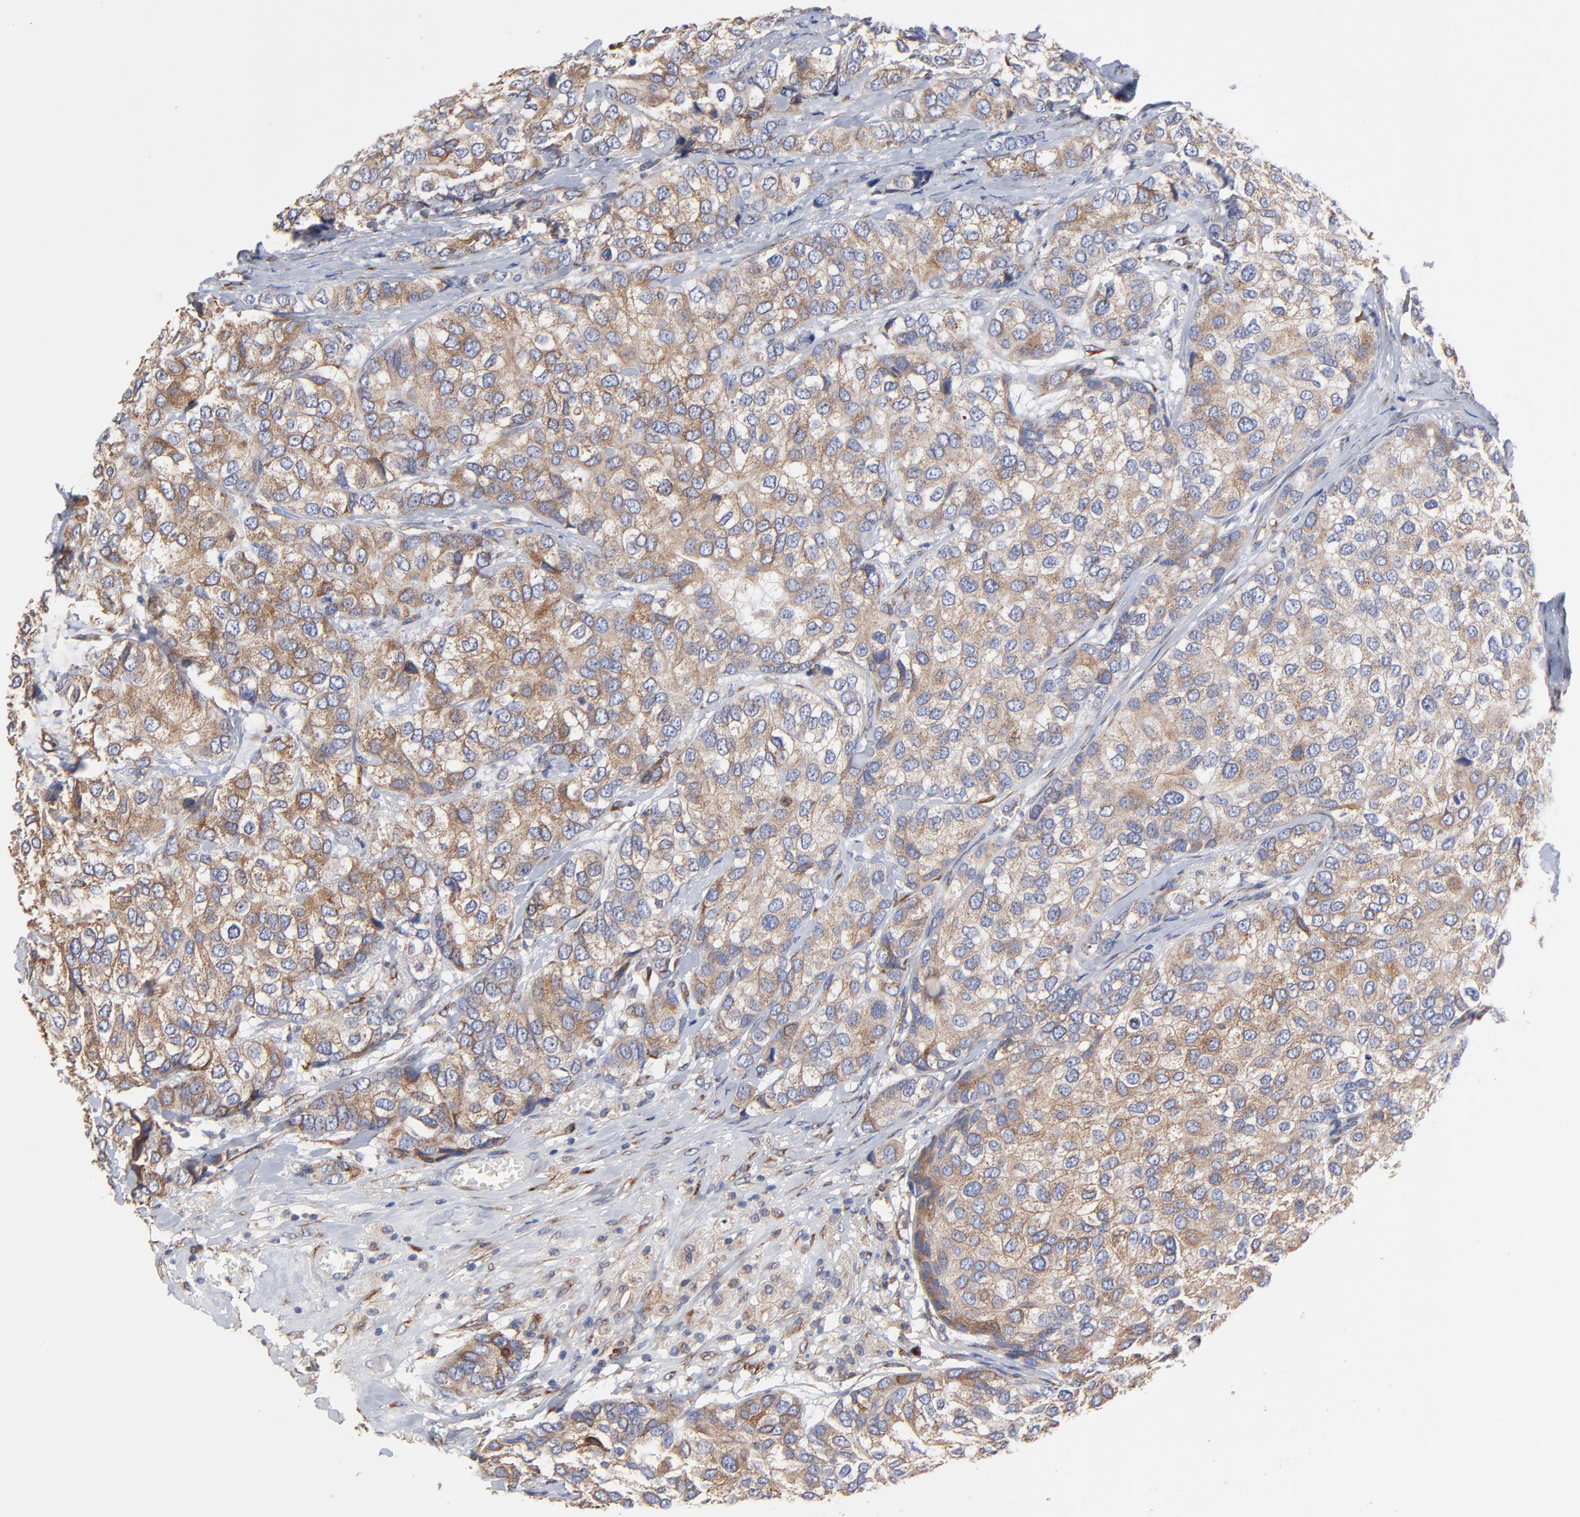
{"staining": {"intensity": "weak", "quantity": ">75%", "location": "cytoplasmic/membranous"}, "tissue": "breast cancer", "cell_type": "Tumor cells", "image_type": "cancer", "snomed": [{"axis": "morphology", "description": "Duct carcinoma"}, {"axis": "topography", "description": "Breast"}], "caption": "An image of human breast cancer (intraductal carcinoma) stained for a protein reveals weak cytoplasmic/membranous brown staining in tumor cells.", "gene": "LMAN1", "patient": {"sex": "female", "age": 68}}